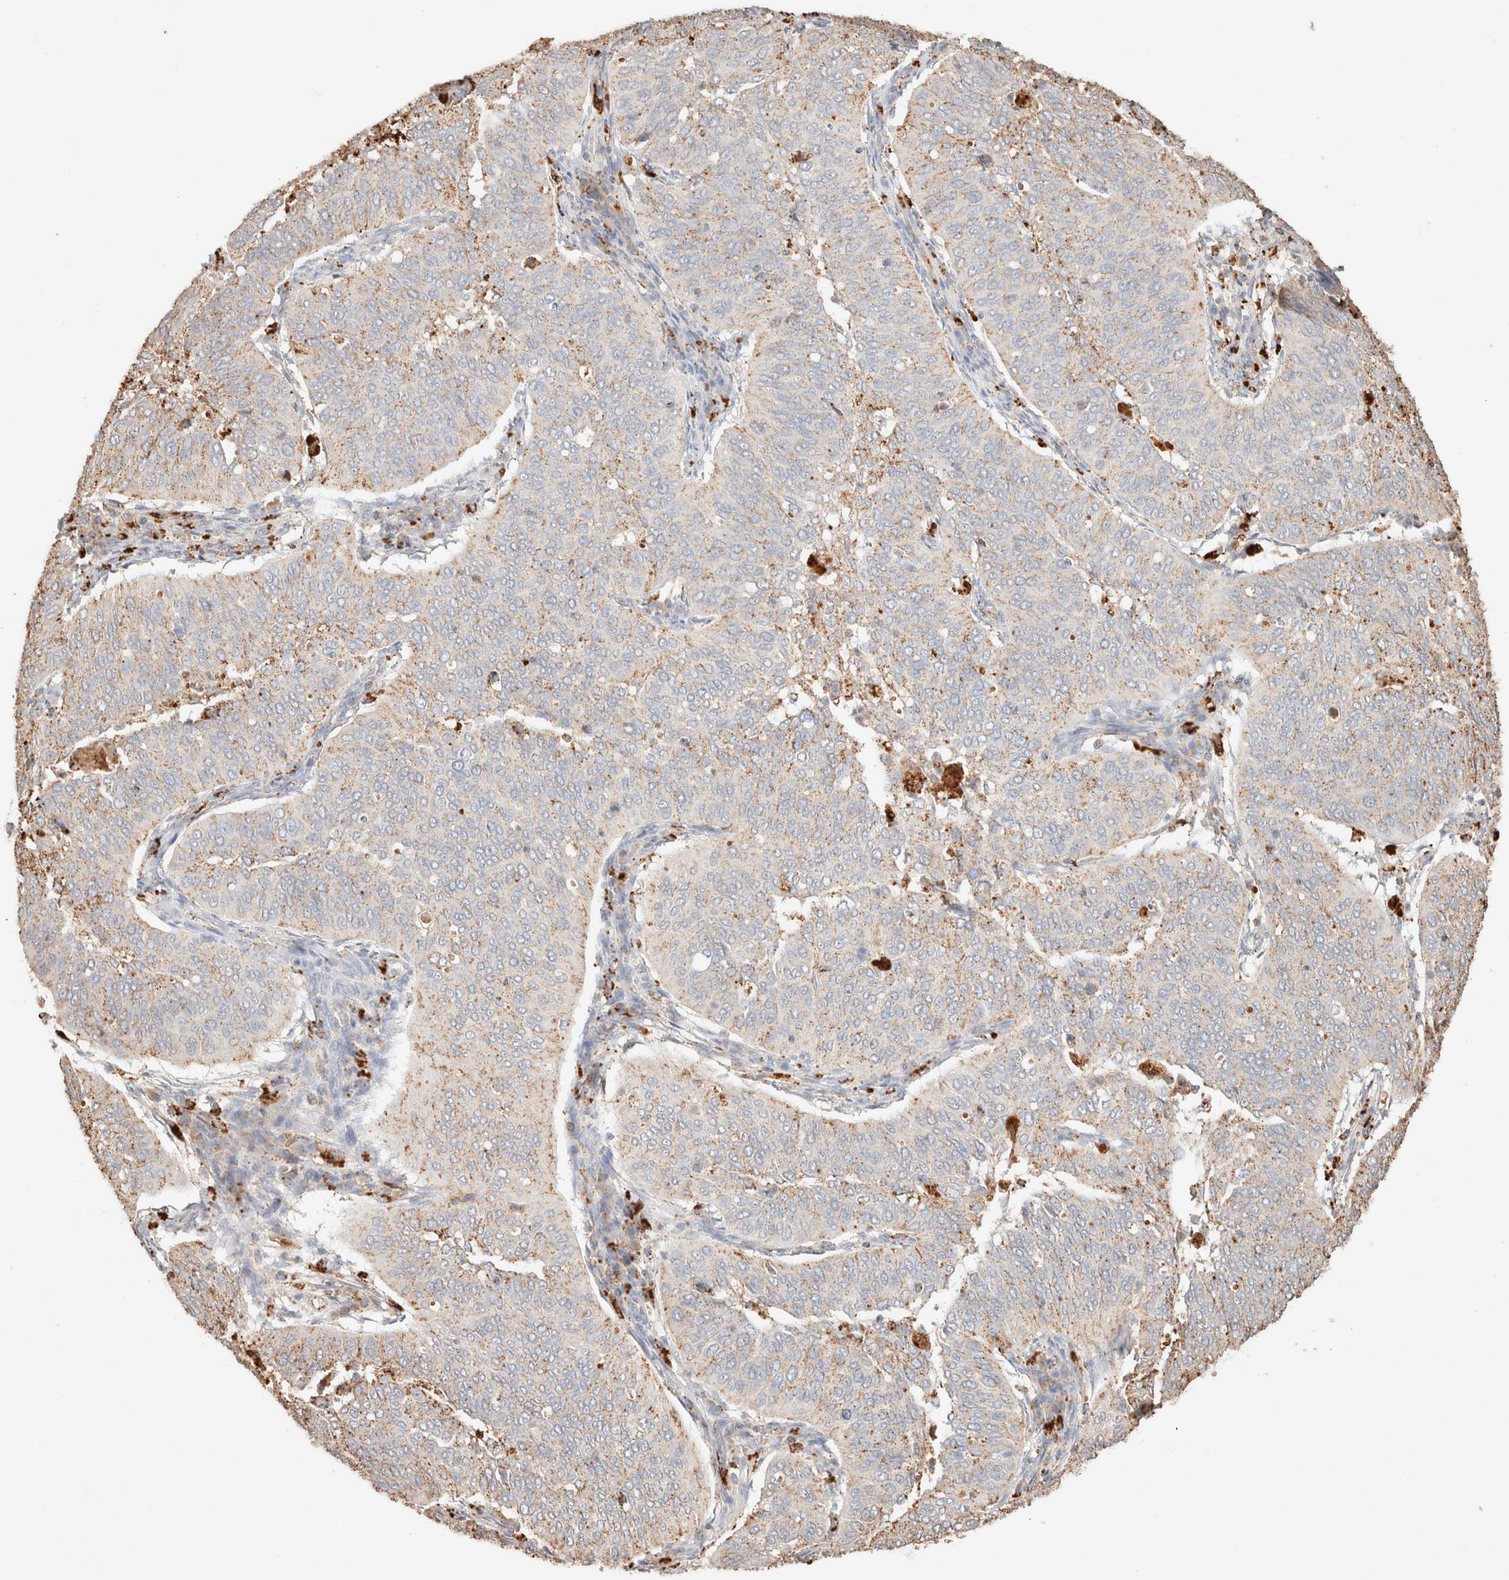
{"staining": {"intensity": "weak", "quantity": "25%-75%", "location": "cytoplasmic/membranous"}, "tissue": "cervical cancer", "cell_type": "Tumor cells", "image_type": "cancer", "snomed": [{"axis": "morphology", "description": "Normal tissue, NOS"}, {"axis": "morphology", "description": "Squamous cell carcinoma, NOS"}, {"axis": "topography", "description": "Cervix"}], "caption": "The micrograph displays immunohistochemical staining of cervical squamous cell carcinoma. There is weak cytoplasmic/membranous expression is identified in approximately 25%-75% of tumor cells.", "gene": "CTSC", "patient": {"sex": "female", "age": 39}}